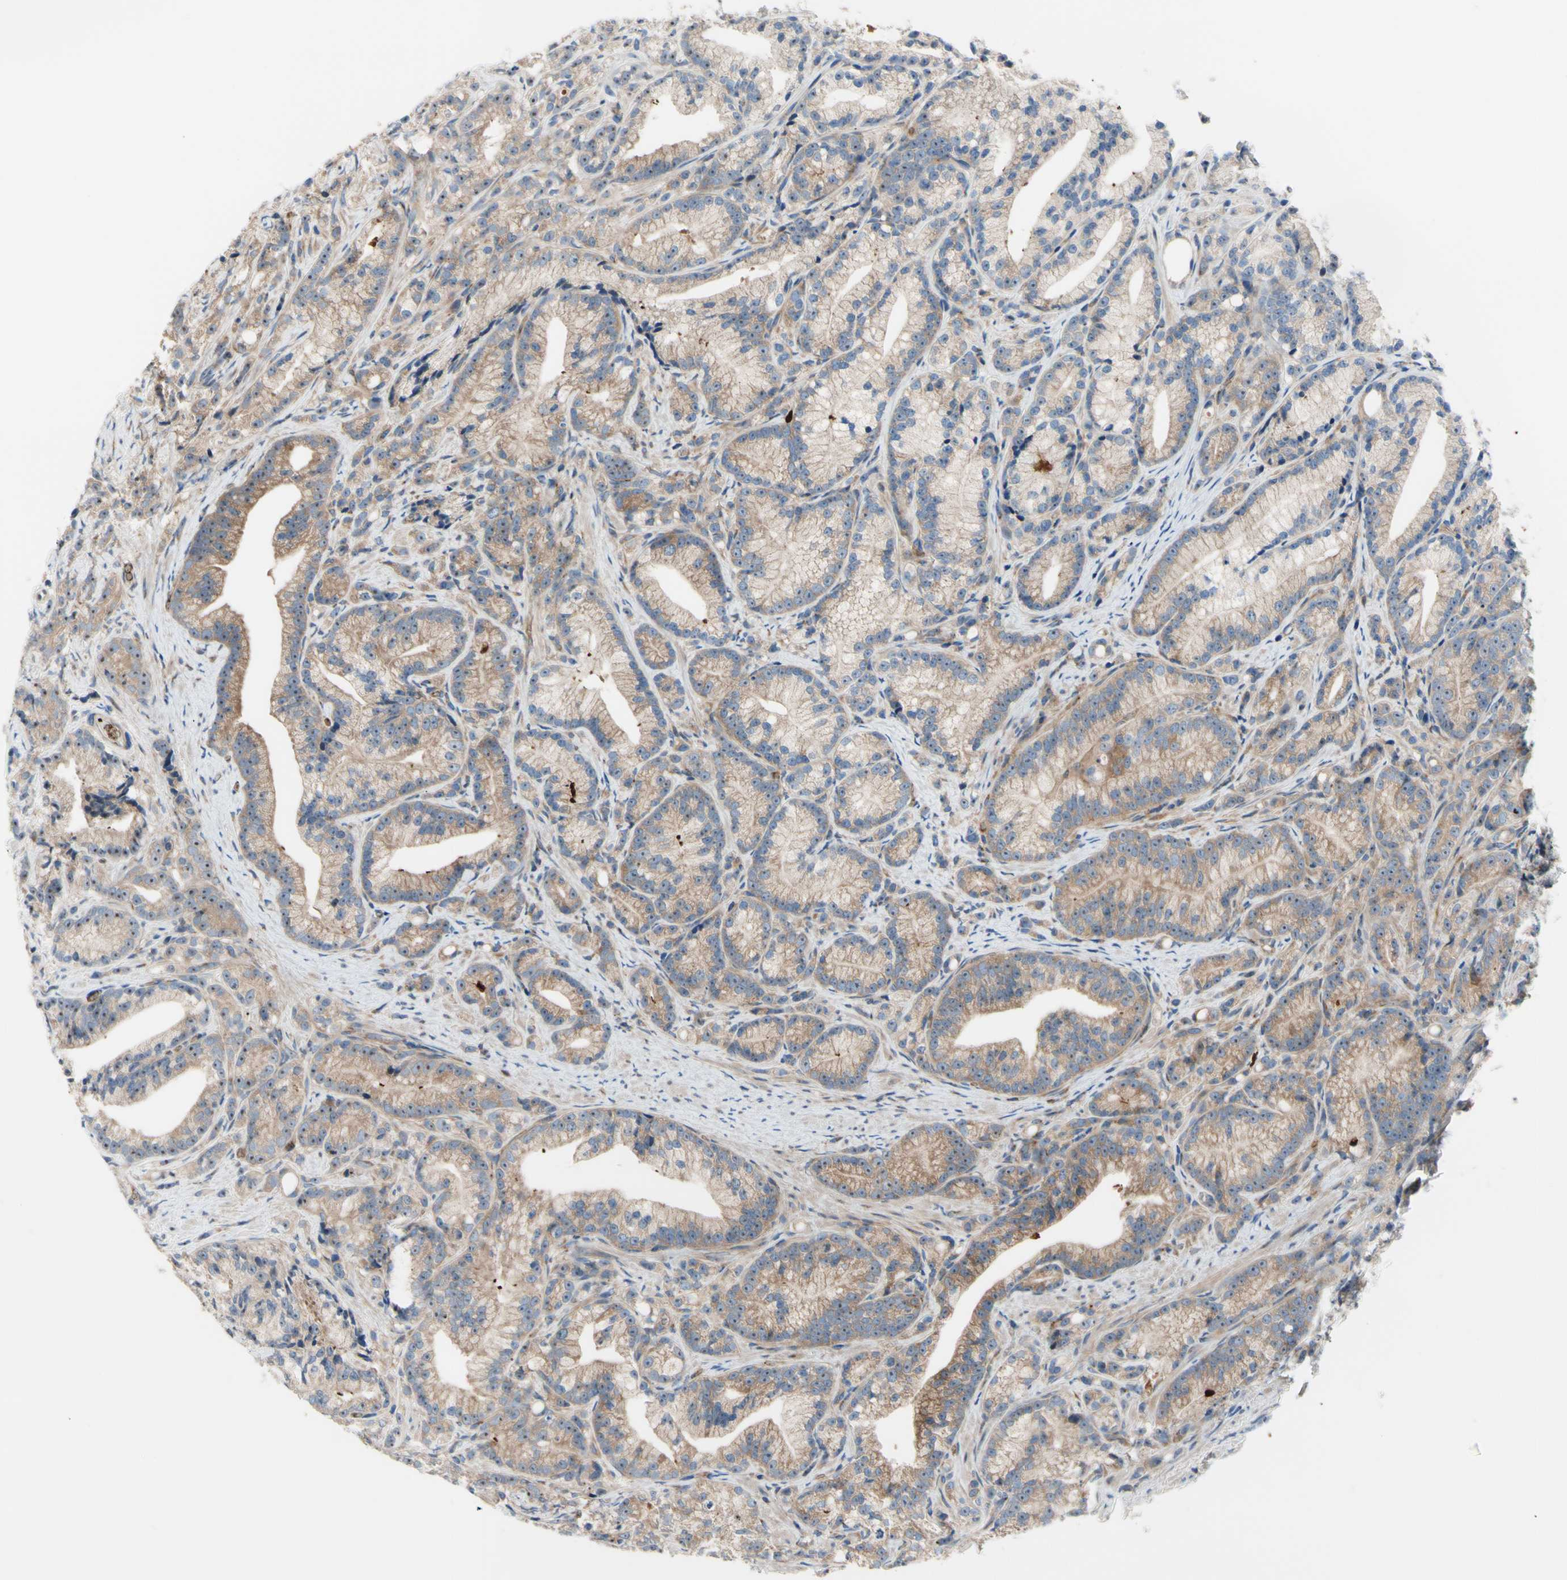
{"staining": {"intensity": "weak", "quantity": ">75%", "location": "cytoplasmic/membranous,nuclear"}, "tissue": "prostate cancer", "cell_type": "Tumor cells", "image_type": "cancer", "snomed": [{"axis": "morphology", "description": "Adenocarcinoma, Low grade"}, {"axis": "topography", "description": "Prostate"}], "caption": "Prostate low-grade adenocarcinoma was stained to show a protein in brown. There is low levels of weak cytoplasmic/membranous and nuclear expression in approximately >75% of tumor cells. (IHC, brightfield microscopy, high magnification).", "gene": "USP9X", "patient": {"sex": "male", "age": 89}}